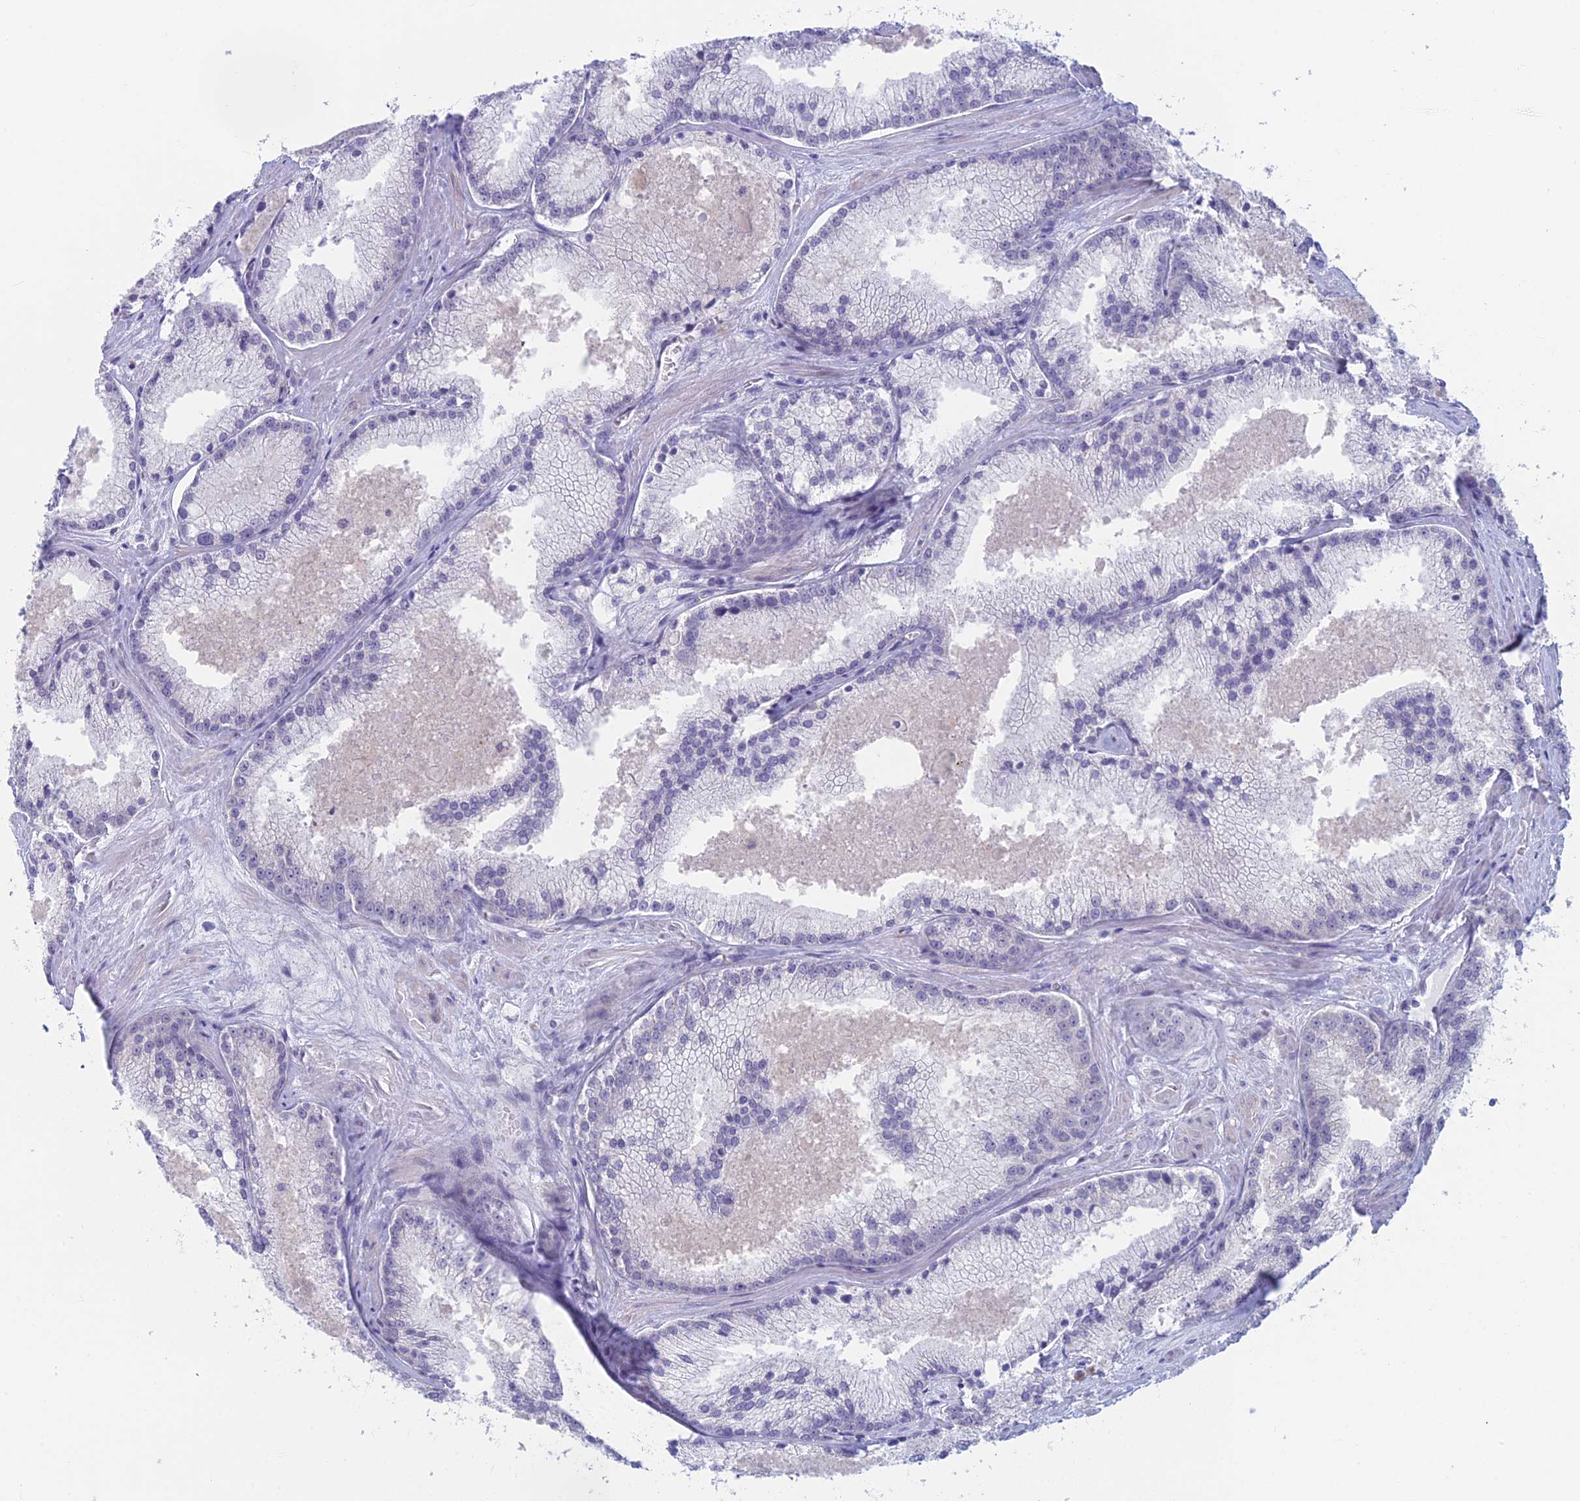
{"staining": {"intensity": "negative", "quantity": "none", "location": "none"}, "tissue": "prostate cancer", "cell_type": "Tumor cells", "image_type": "cancer", "snomed": [{"axis": "morphology", "description": "Adenocarcinoma, High grade"}, {"axis": "topography", "description": "Prostate"}], "caption": "High power microscopy histopathology image of an immunohistochemistry image of prostate cancer, revealing no significant expression in tumor cells.", "gene": "PPP1R26", "patient": {"sex": "male", "age": 61}}